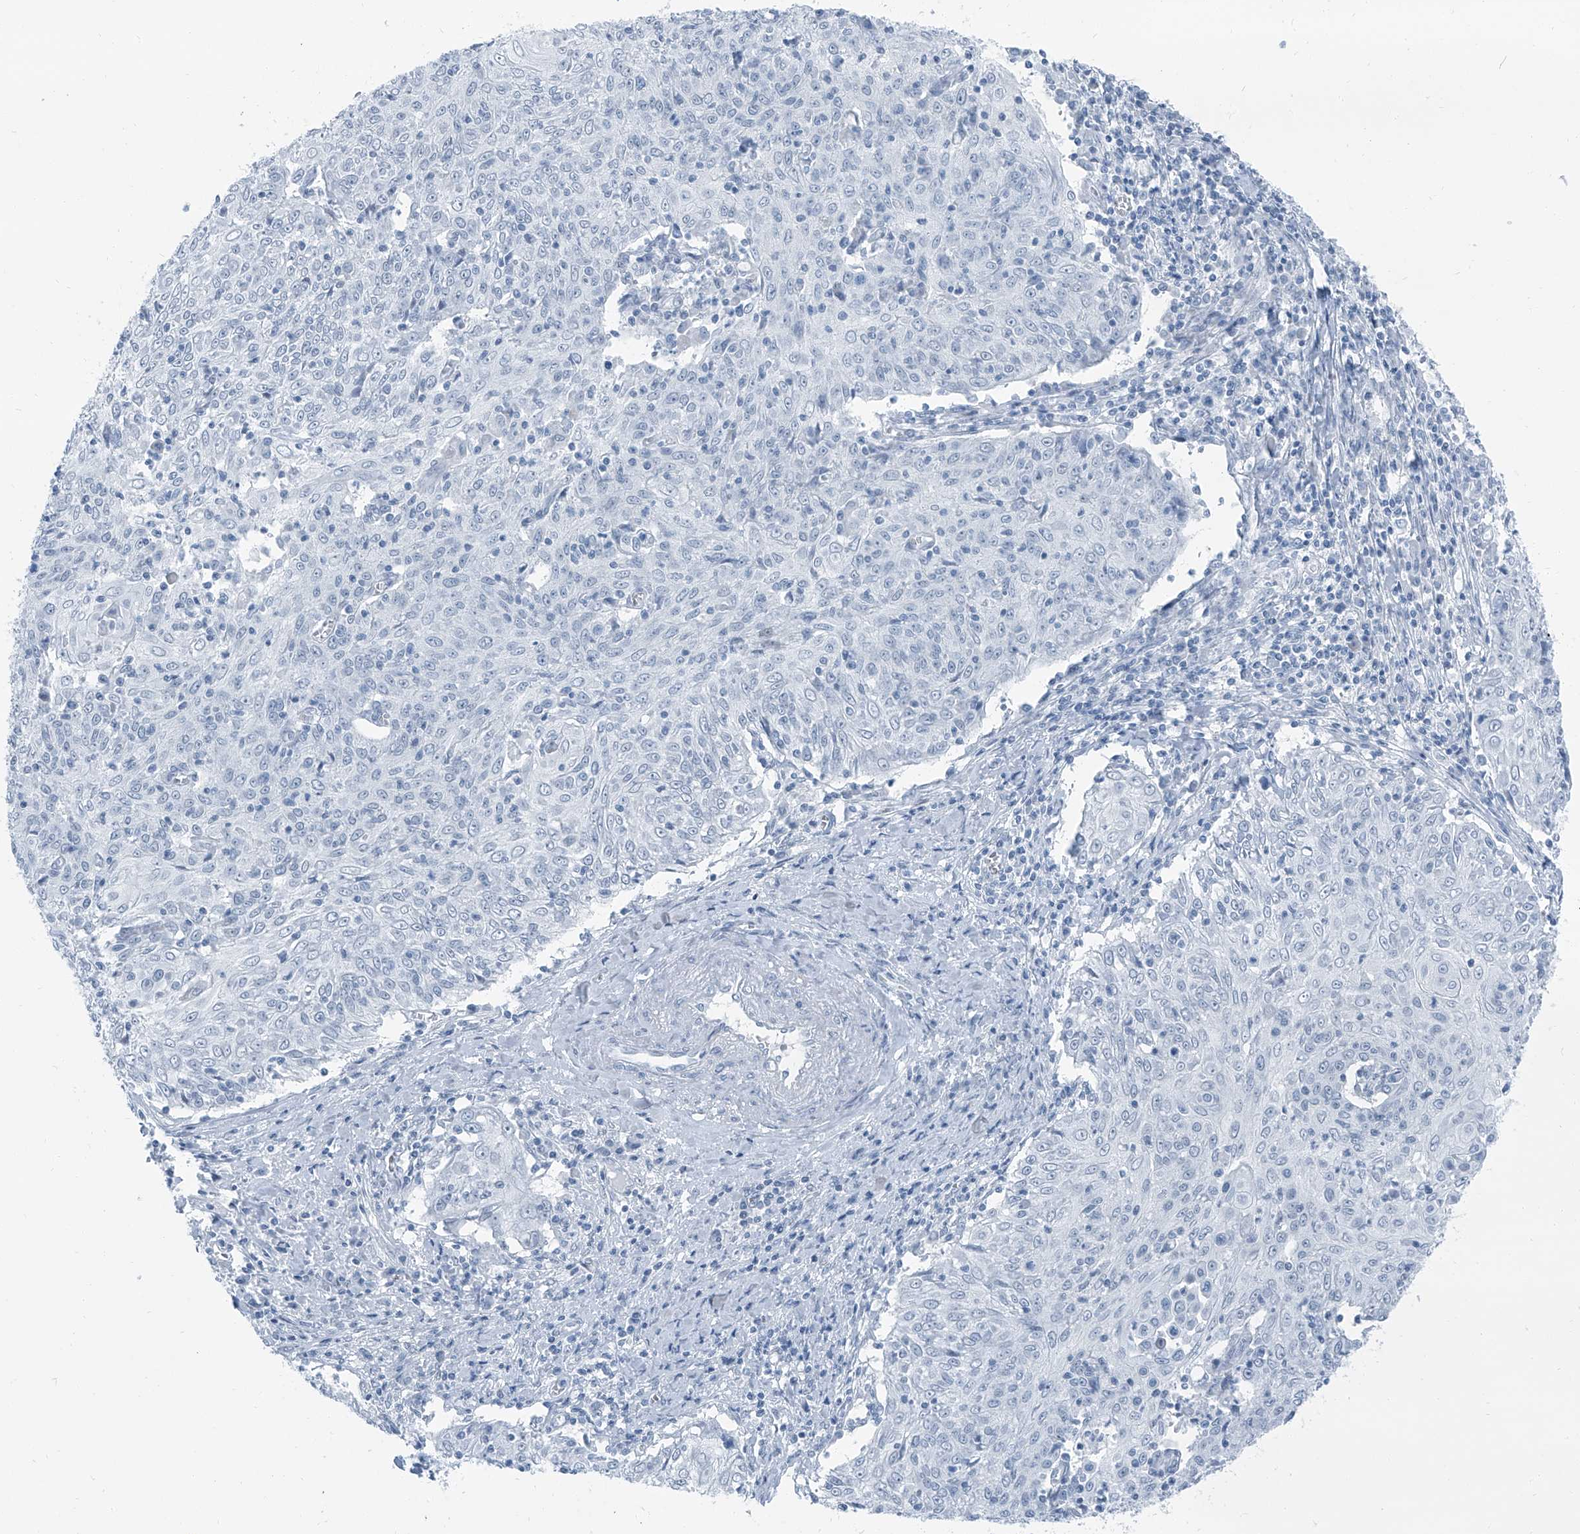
{"staining": {"intensity": "negative", "quantity": "none", "location": "none"}, "tissue": "cervical cancer", "cell_type": "Tumor cells", "image_type": "cancer", "snomed": [{"axis": "morphology", "description": "Squamous cell carcinoma, NOS"}, {"axis": "topography", "description": "Cervix"}], "caption": "An image of squamous cell carcinoma (cervical) stained for a protein reveals no brown staining in tumor cells.", "gene": "RGN", "patient": {"sex": "female", "age": 48}}